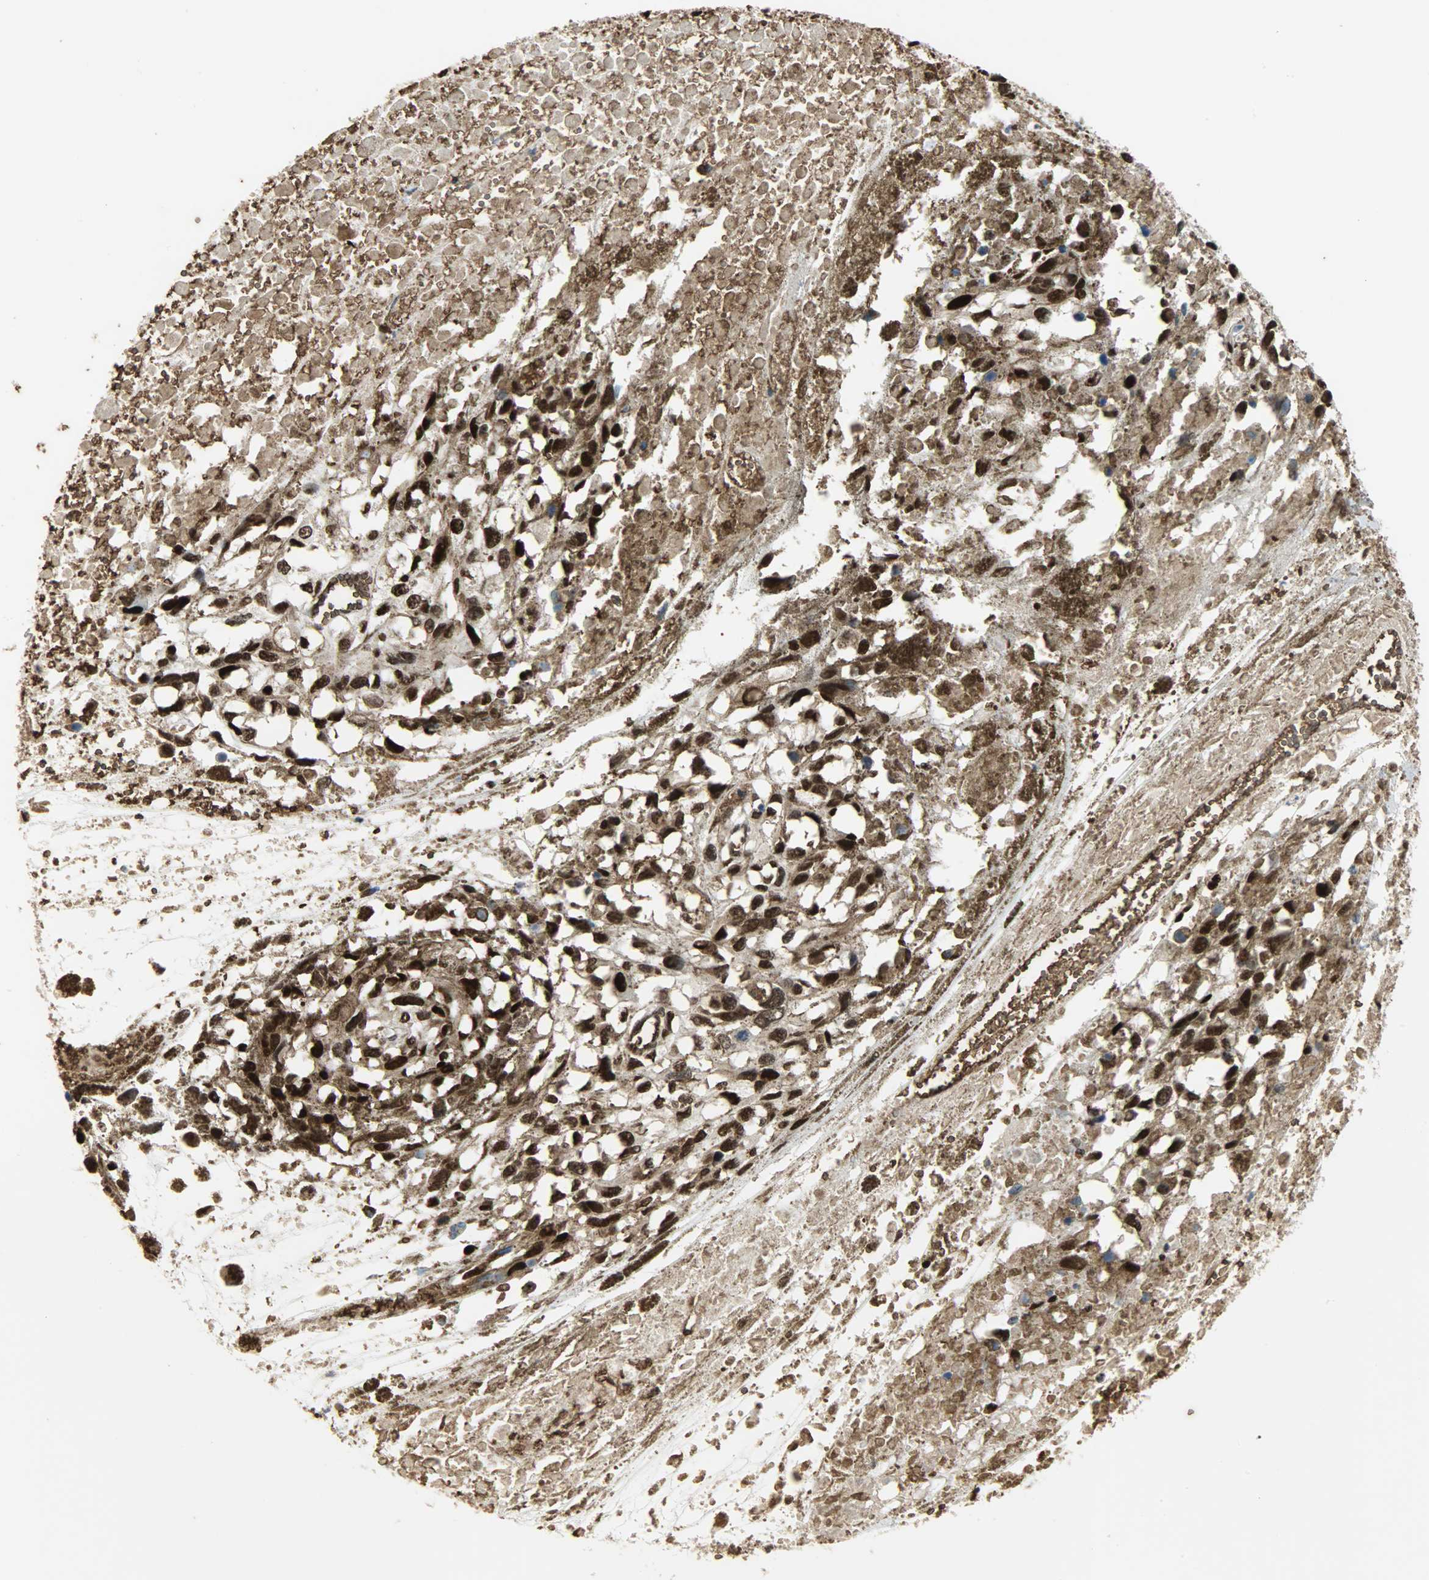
{"staining": {"intensity": "strong", "quantity": ">75%", "location": "cytoplasmic/membranous,nuclear"}, "tissue": "melanoma", "cell_type": "Tumor cells", "image_type": "cancer", "snomed": [{"axis": "morphology", "description": "Malignant melanoma, Metastatic site"}, {"axis": "topography", "description": "Lymph node"}], "caption": "Protein analysis of melanoma tissue displays strong cytoplasmic/membranous and nuclear expression in approximately >75% of tumor cells. The staining is performed using DAB (3,3'-diaminobenzidine) brown chromogen to label protein expression. The nuclei are counter-stained blue using hematoxylin.", "gene": "SNAI1", "patient": {"sex": "male", "age": 59}}